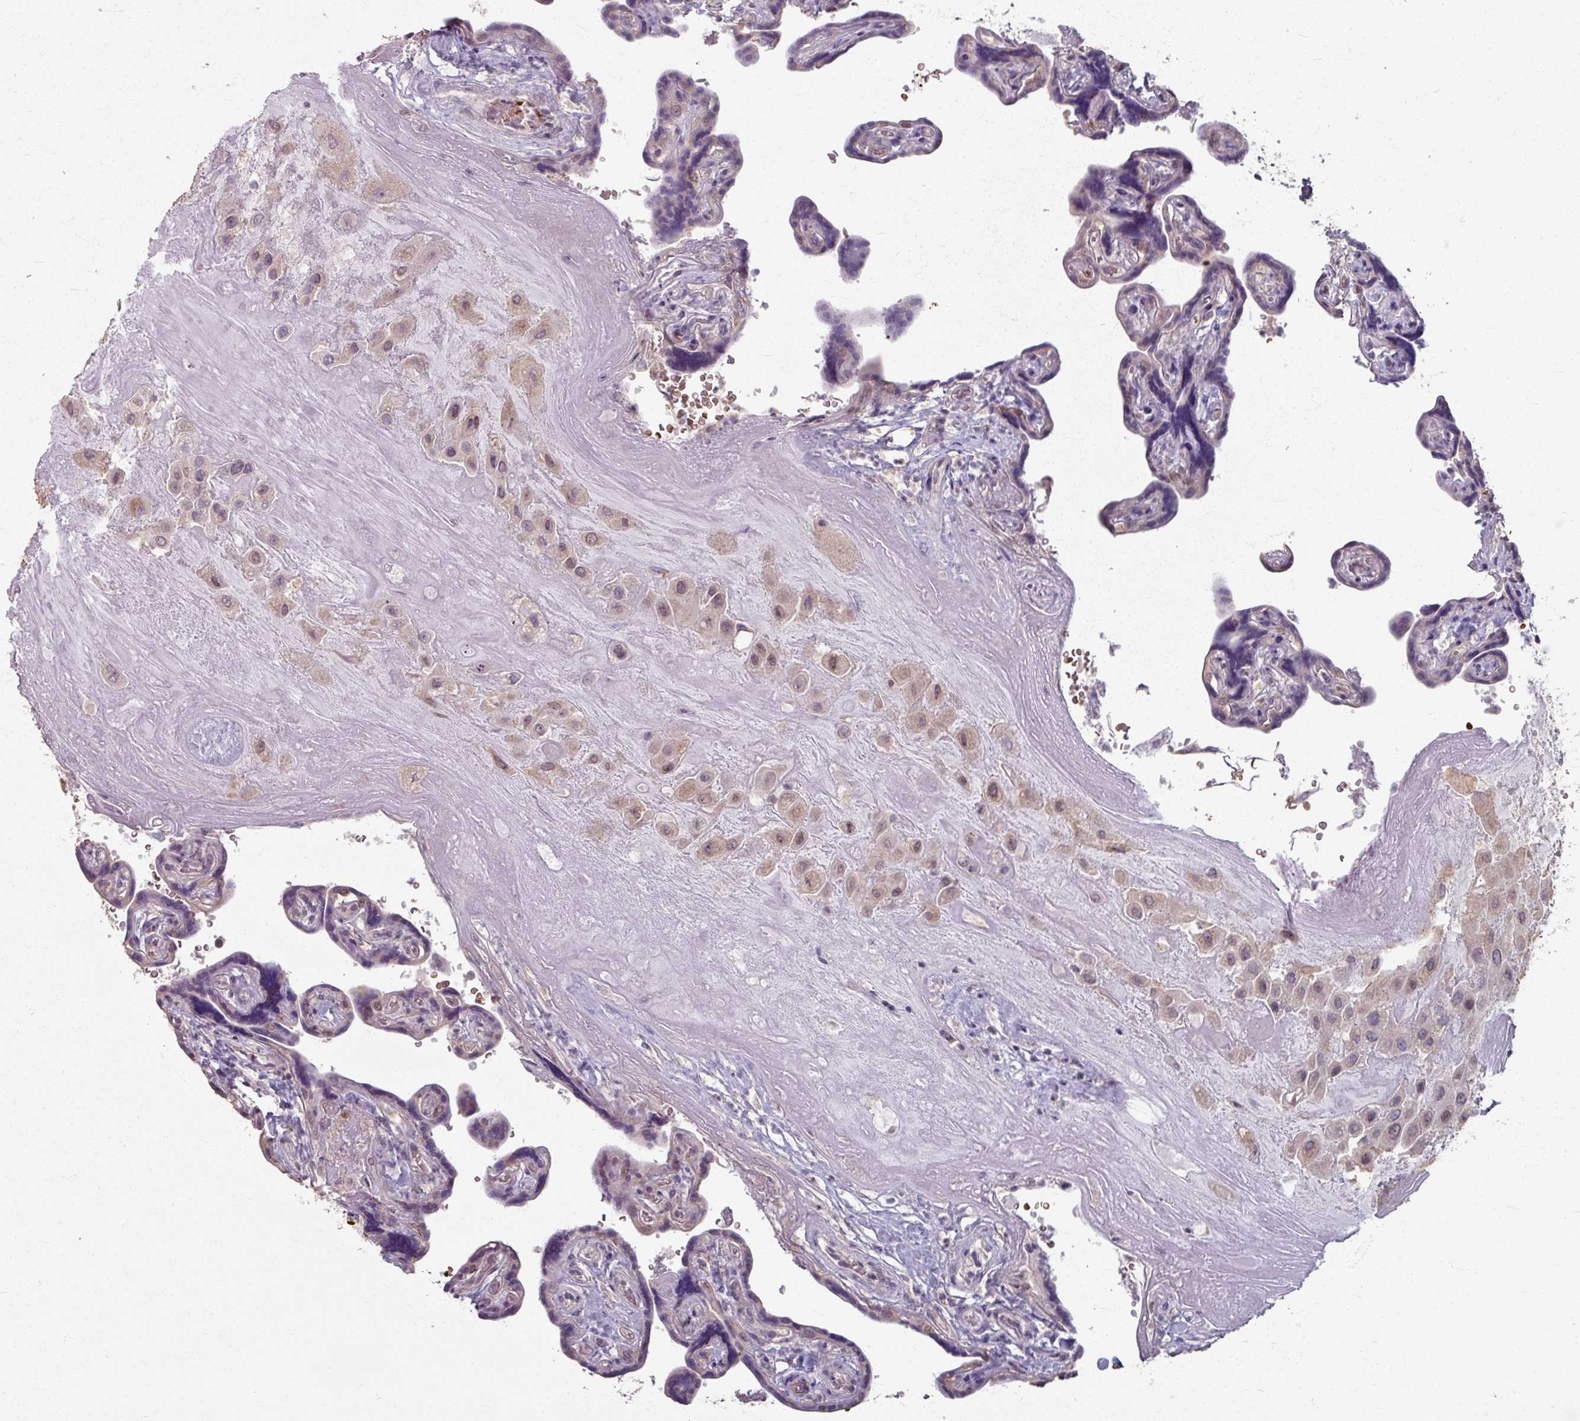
{"staining": {"intensity": "weak", "quantity": ">75%", "location": "cytoplasmic/membranous"}, "tissue": "placenta", "cell_type": "Decidual cells", "image_type": "normal", "snomed": [{"axis": "morphology", "description": "Normal tissue, NOS"}, {"axis": "topography", "description": "Placenta"}], "caption": "Immunohistochemical staining of normal human placenta demonstrates weak cytoplasmic/membranous protein staining in approximately >75% of decidual cells.", "gene": "KMT5C", "patient": {"sex": "female", "age": 32}}